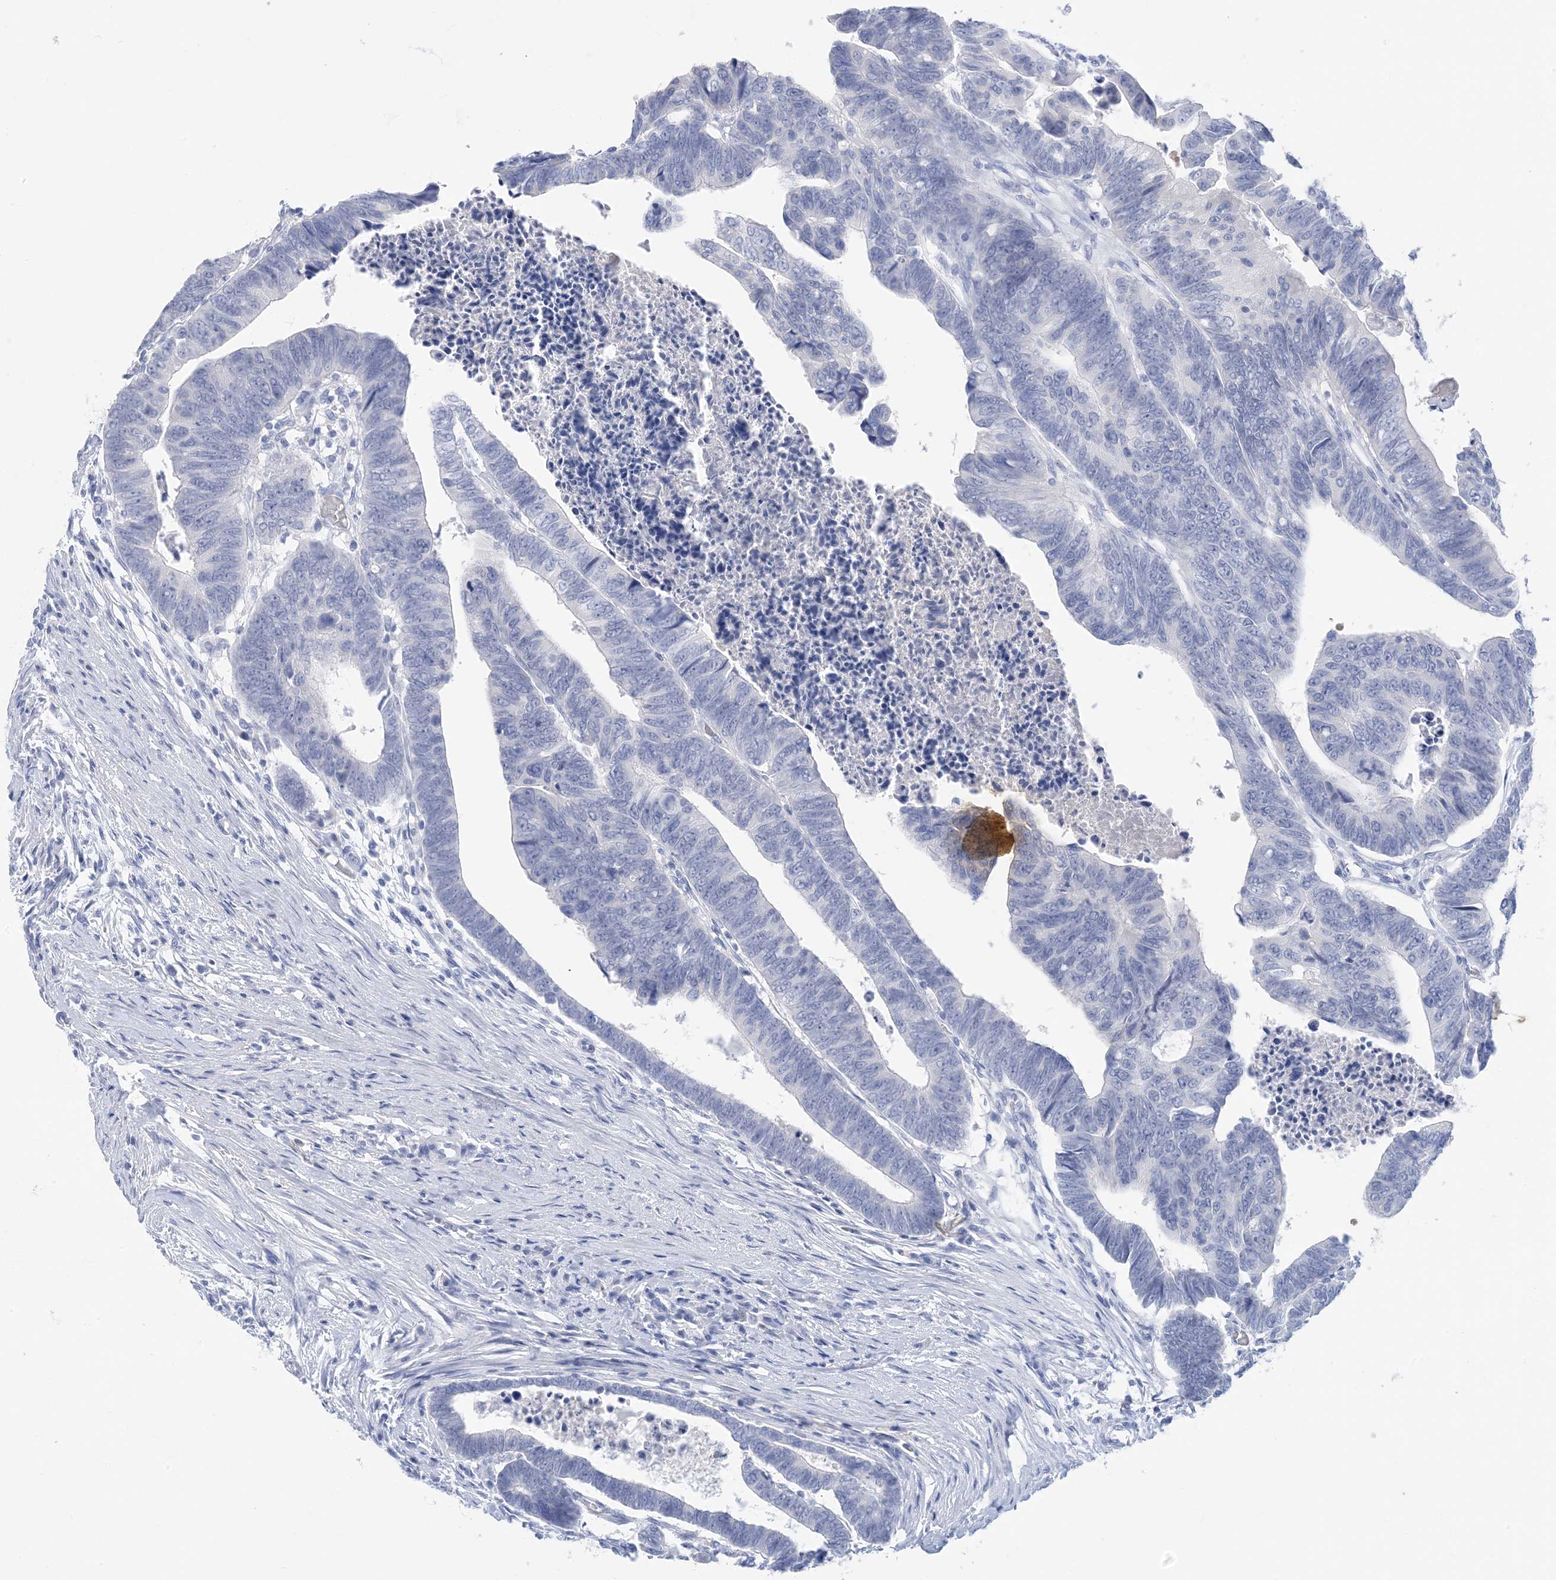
{"staining": {"intensity": "negative", "quantity": "none", "location": "none"}, "tissue": "colorectal cancer", "cell_type": "Tumor cells", "image_type": "cancer", "snomed": [{"axis": "morphology", "description": "Adenocarcinoma, NOS"}, {"axis": "topography", "description": "Rectum"}], "caption": "Immunohistochemistry (IHC) image of colorectal cancer stained for a protein (brown), which displays no staining in tumor cells.", "gene": "SH3YL1", "patient": {"sex": "female", "age": 65}}